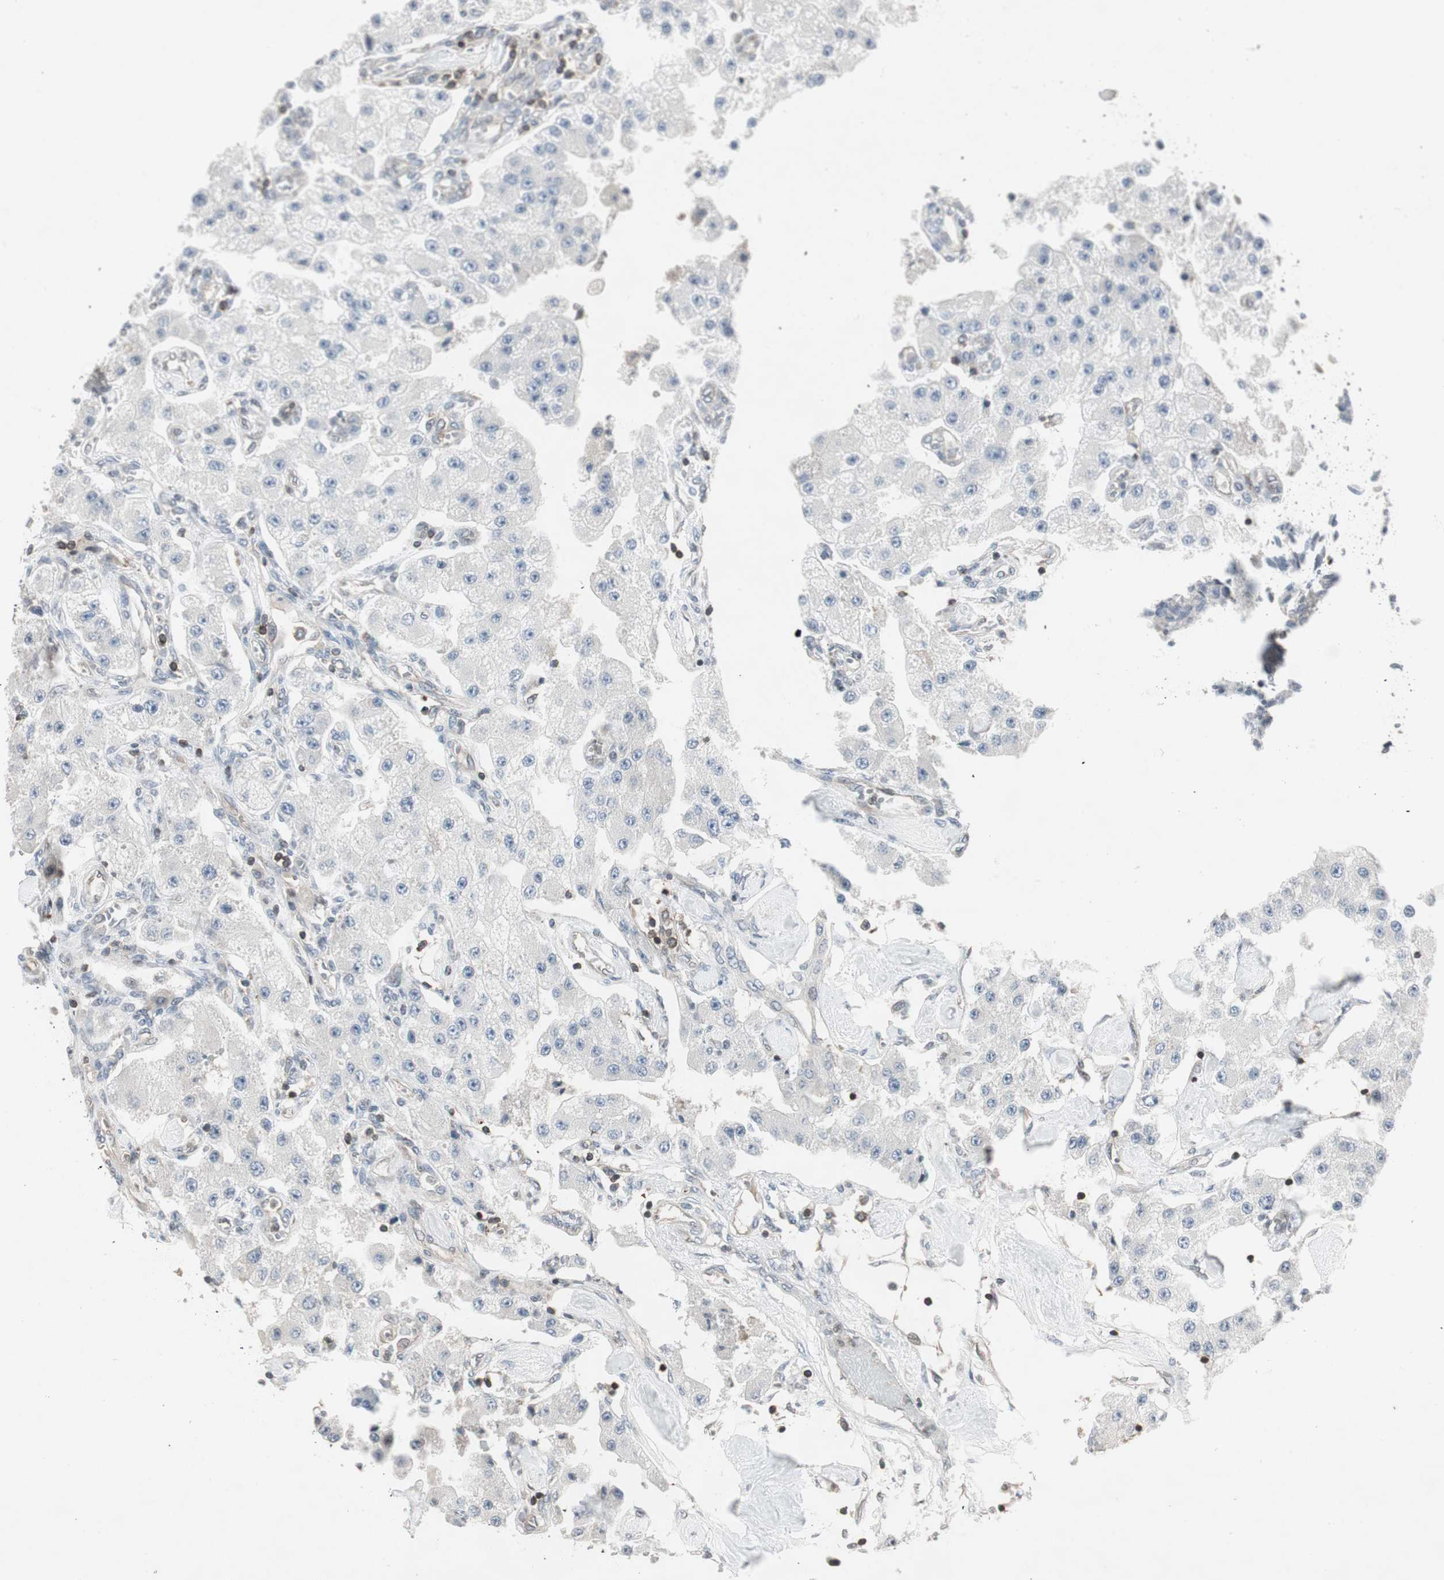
{"staining": {"intensity": "negative", "quantity": "none", "location": "none"}, "tissue": "carcinoid", "cell_type": "Tumor cells", "image_type": "cancer", "snomed": [{"axis": "morphology", "description": "Carcinoid, malignant, NOS"}, {"axis": "topography", "description": "Pancreas"}], "caption": "Malignant carcinoid was stained to show a protein in brown. There is no significant expression in tumor cells. (DAB (3,3'-diaminobenzidine) immunohistochemistry with hematoxylin counter stain).", "gene": "ARHGEF1", "patient": {"sex": "male", "age": 41}}